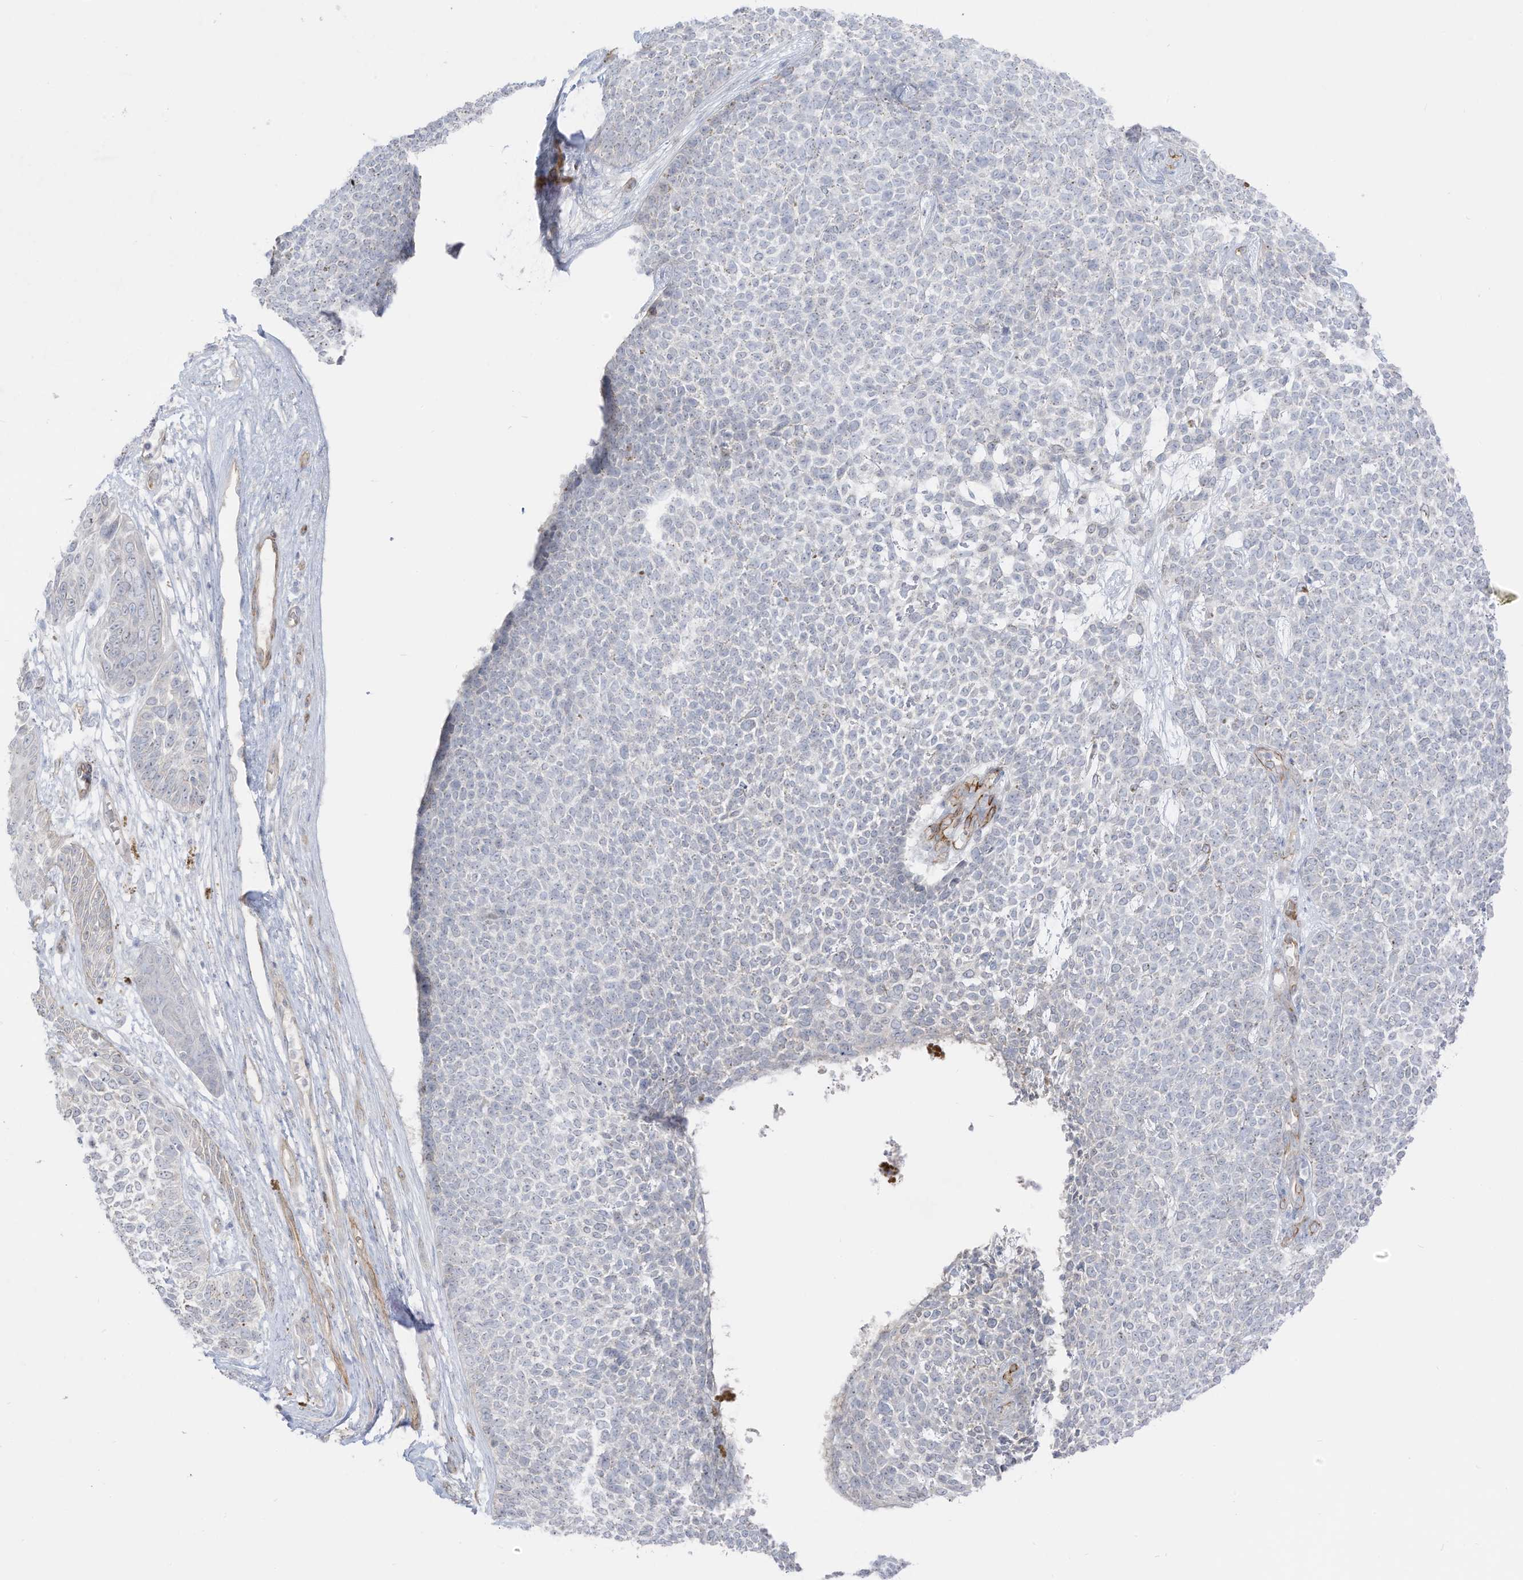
{"staining": {"intensity": "negative", "quantity": "none", "location": "none"}, "tissue": "skin cancer", "cell_type": "Tumor cells", "image_type": "cancer", "snomed": [{"axis": "morphology", "description": "Basal cell carcinoma"}, {"axis": "topography", "description": "Skin"}], "caption": "There is no significant staining in tumor cells of skin cancer.", "gene": "C11orf87", "patient": {"sex": "female", "age": 84}}